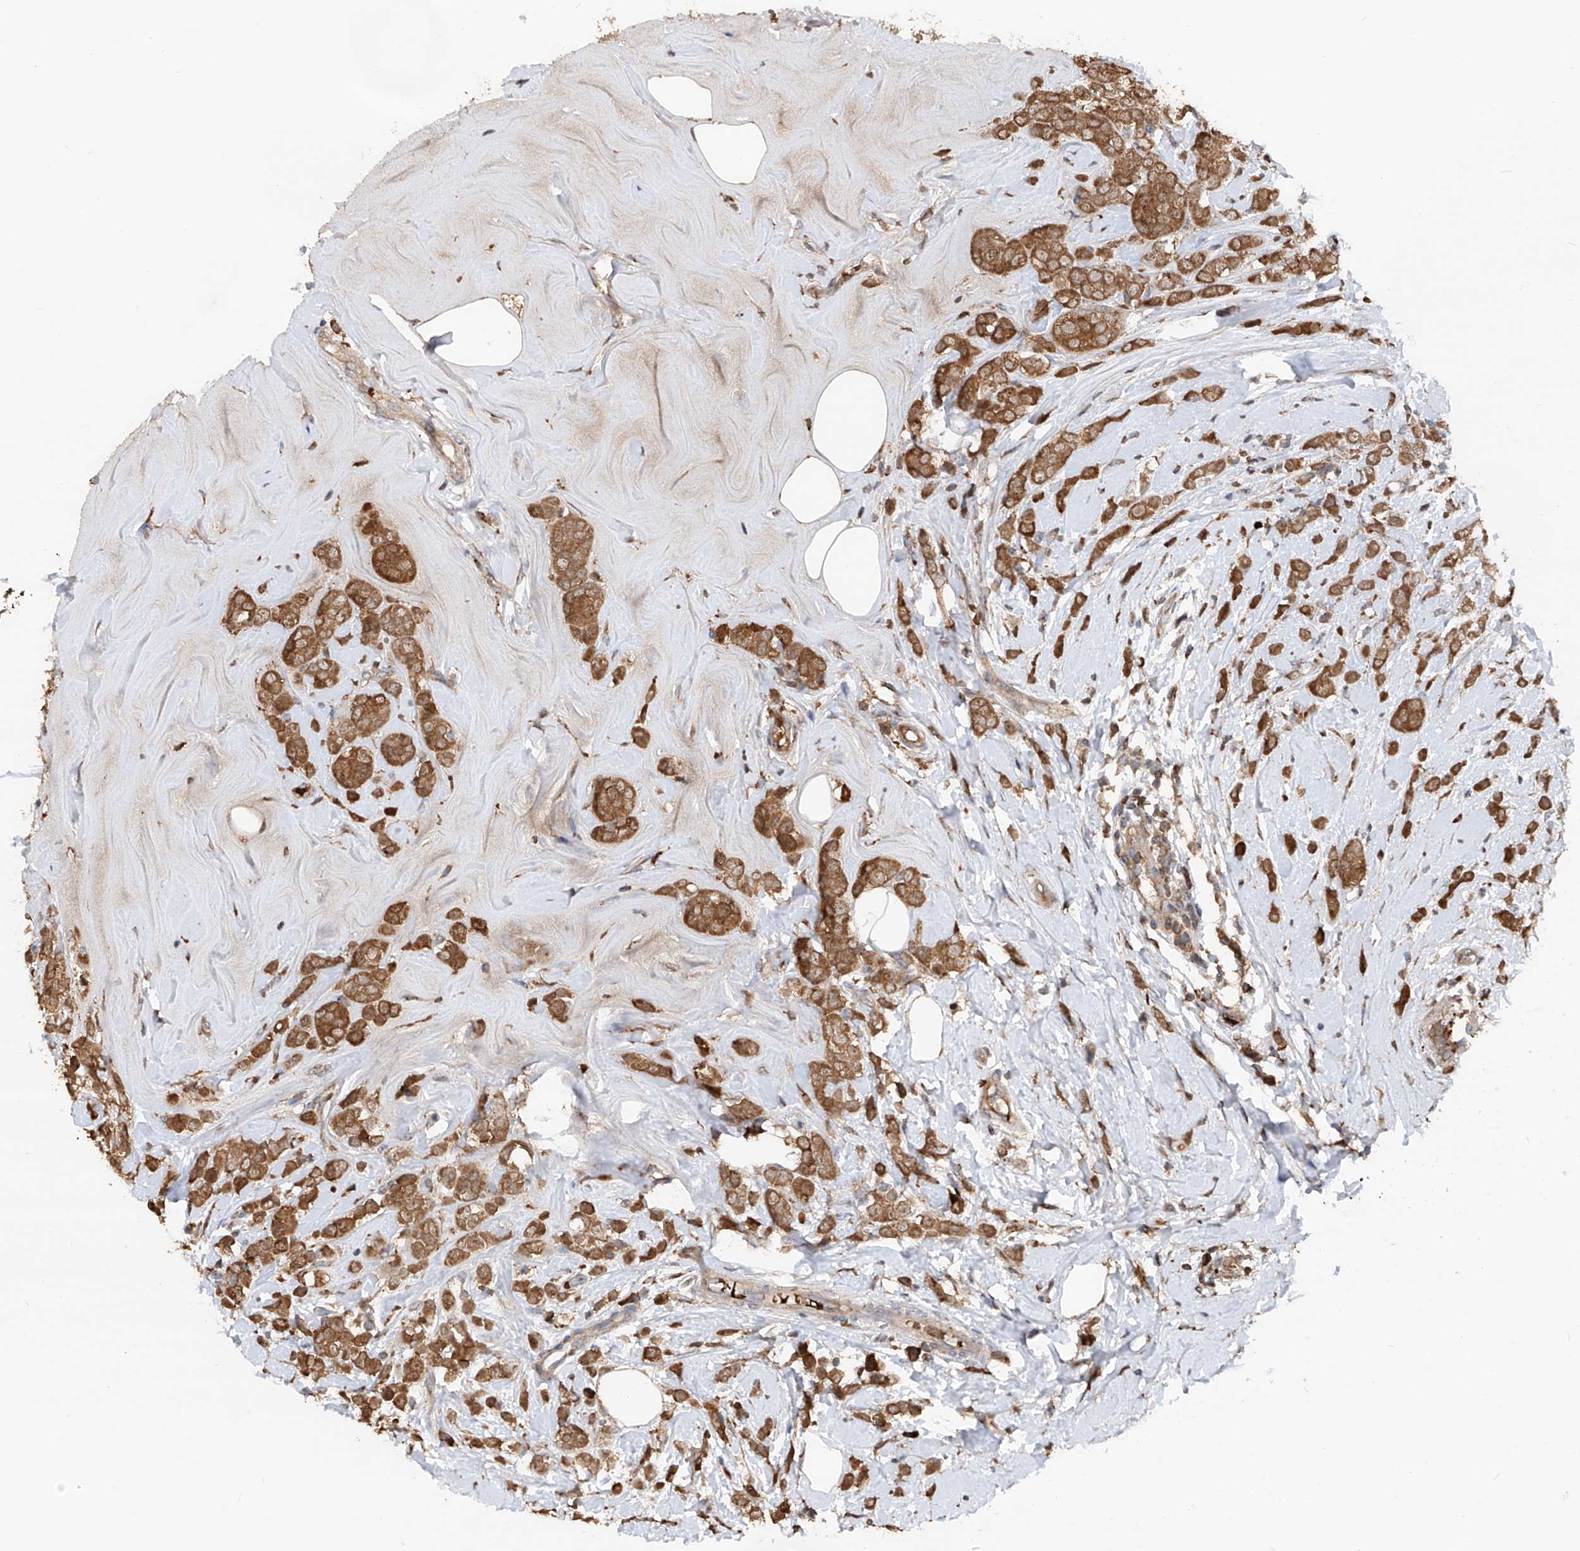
{"staining": {"intensity": "moderate", "quantity": ">75%", "location": "cytoplasmic/membranous"}, "tissue": "breast cancer", "cell_type": "Tumor cells", "image_type": "cancer", "snomed": [{"axis": "morphology", "description": "Lobular carcinoma"}, {"axis": "topography", "description": "Breast"}], "caption": "High-power microscopy captured an immunohistochemistry (IHC) micrograph of breast cancer (lobular carcinoma), revealing moderate cytoplasmic/membranous expression in about >75% of tumor cells.", "gene": "EDN1", "patient": {"sex": "female", "age": 47}}